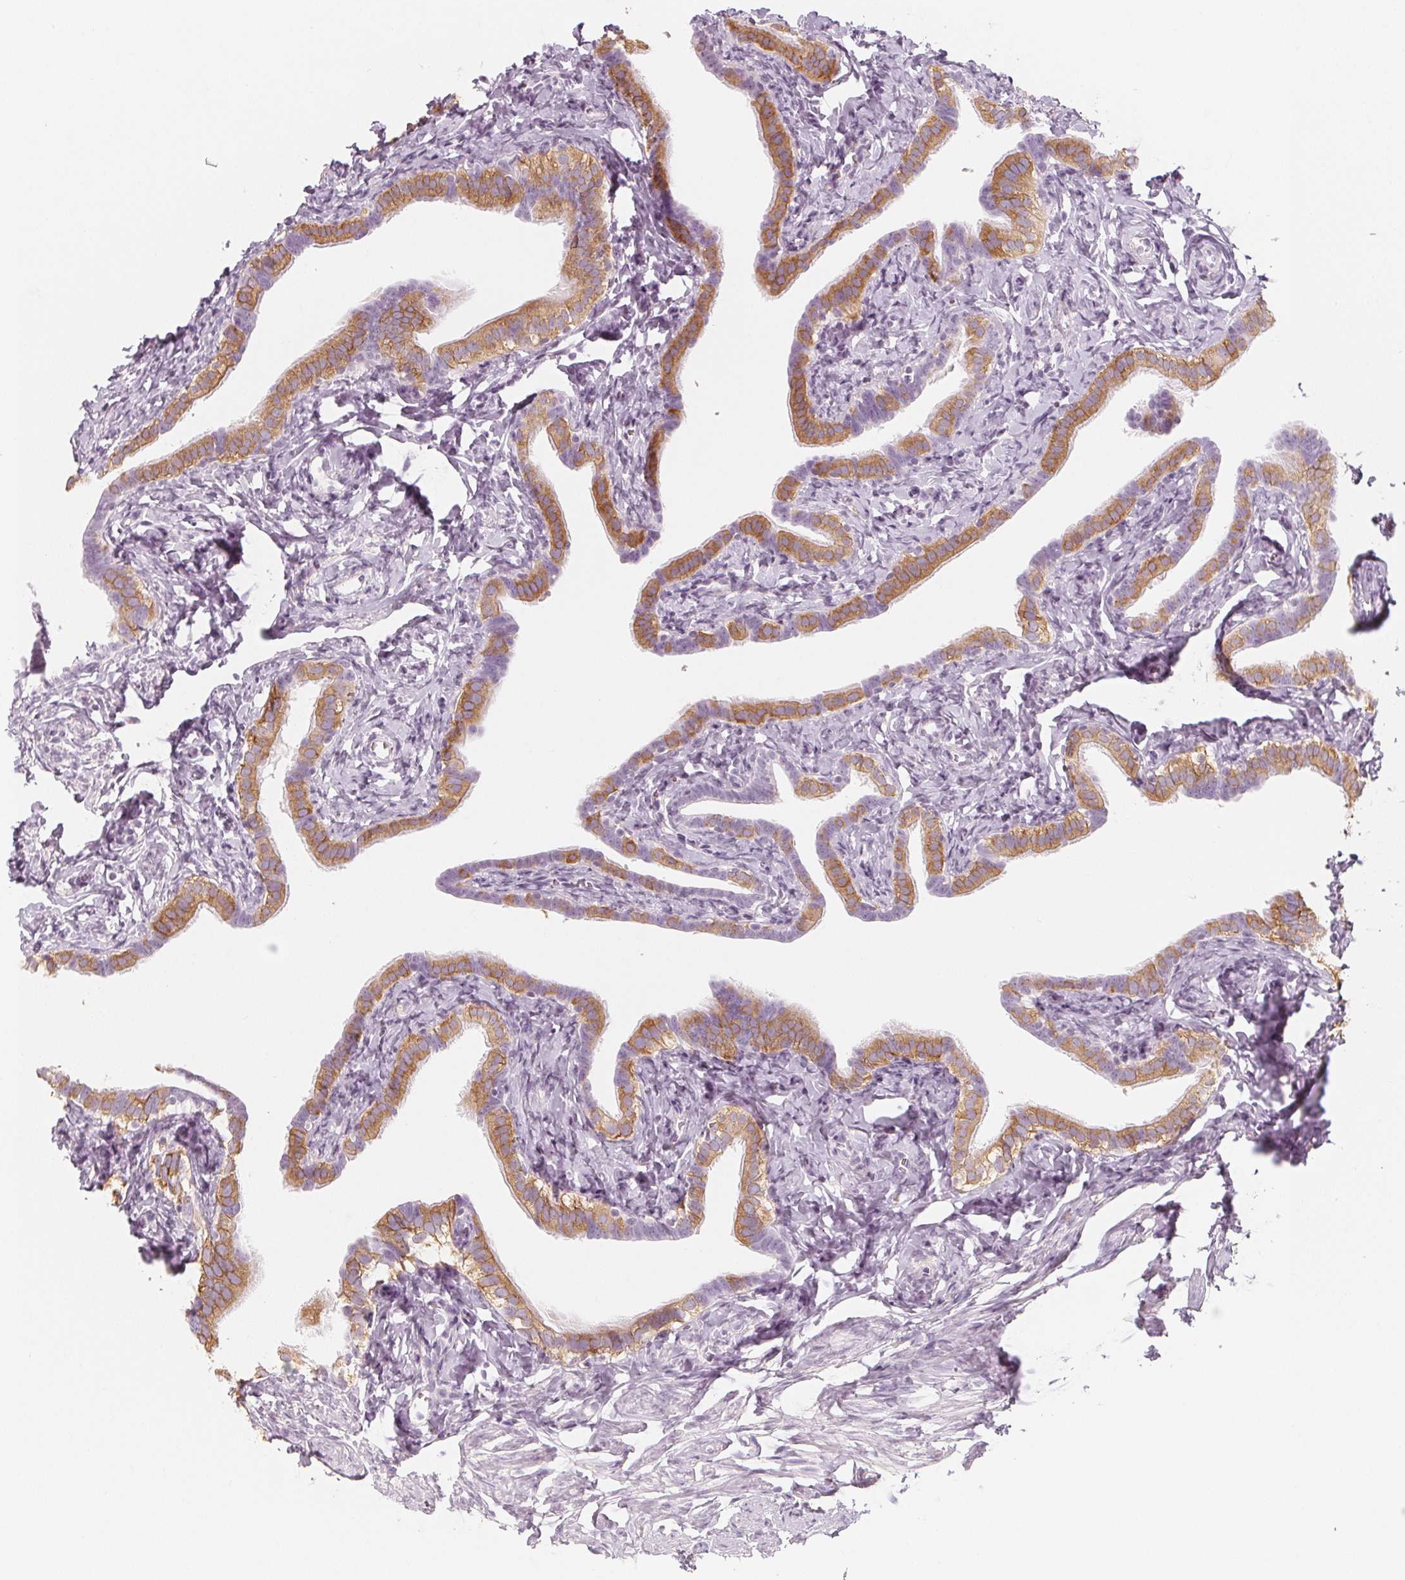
{"staining": {"intensity": "moderate", "quantity": "25%-75%", "location": "cytoplasmic/membranous"}, "tissue": "fallopian tube", "cell_type": "Glandular cells", "image_type": "normal", "snomed": [{"axis": "morphology", "description": "Normal tissue, NOS"}, {"axis": "topography", "description": "Fallopian tube"}], "caption": "The immunohistochemical stain highlights moderate cytoplasmic/membranous staining in glandular cells of normal fallopian tube.", "gene": "MAP1A", "patient": {"sex": "female", "age": 41}}